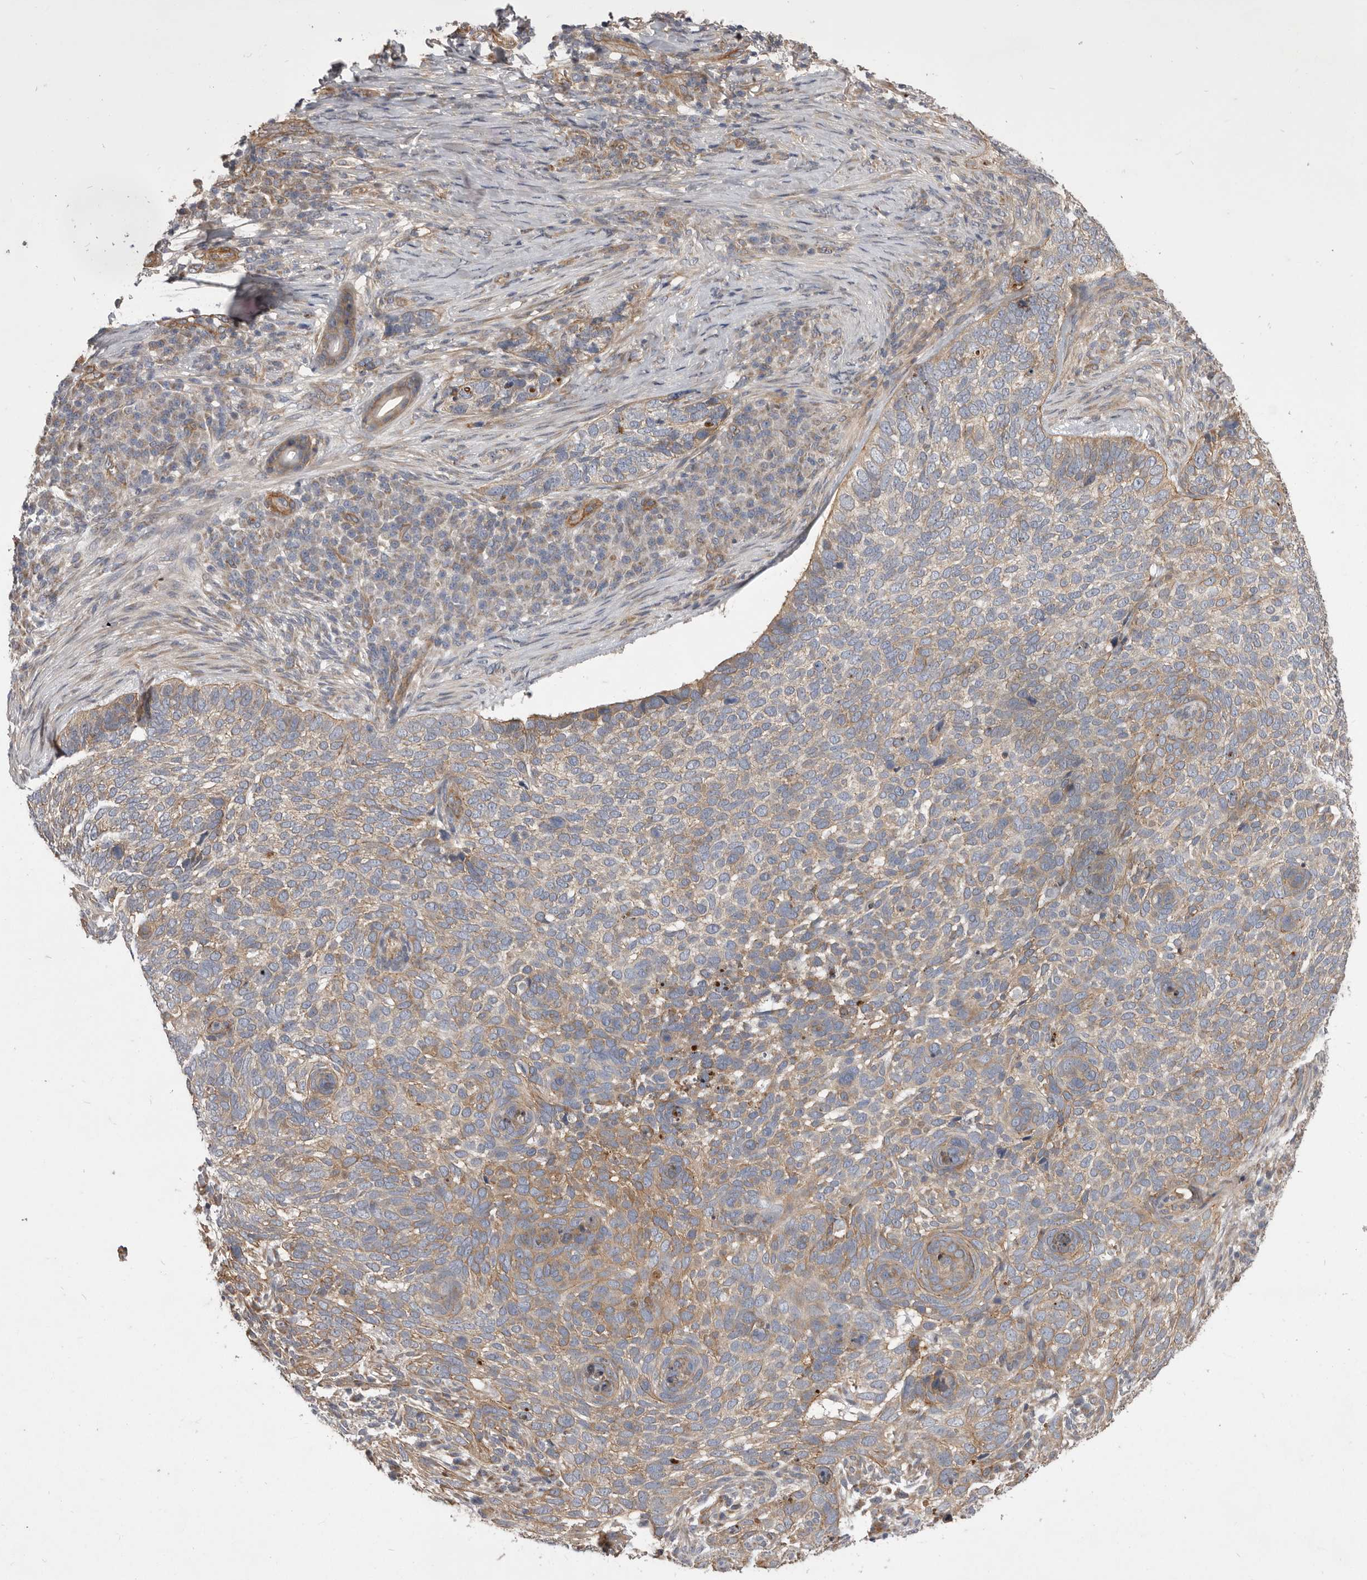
{"staining": {"intensity": "weak", "quantity": ">75%", "location": "cytoplasmic/membranous"}, "tissue": "skin cancer", "cell_type": "Tumor cells", "image_type": "cancer", "snomed": [{"axis": "morphology", "description": "Basal cell carcinoma"}, {"axis": "topography", "description": "Skin"}], "caption": "Immunohistochemical staining of skin cancer (basal cell carcinoma) exhibits low levels of weak cytoplasmic/membranous expression in approximately >75% of tumor cells. The staining was performed using DAB (3,3'-diaminobenzidine) to visualize the protein expression in brown, while the nuclei were stained in blue with hematoxylin (Magnification: 20x).", "gene": "VPS45", "patient": {"sex": "female", "age": 64}}